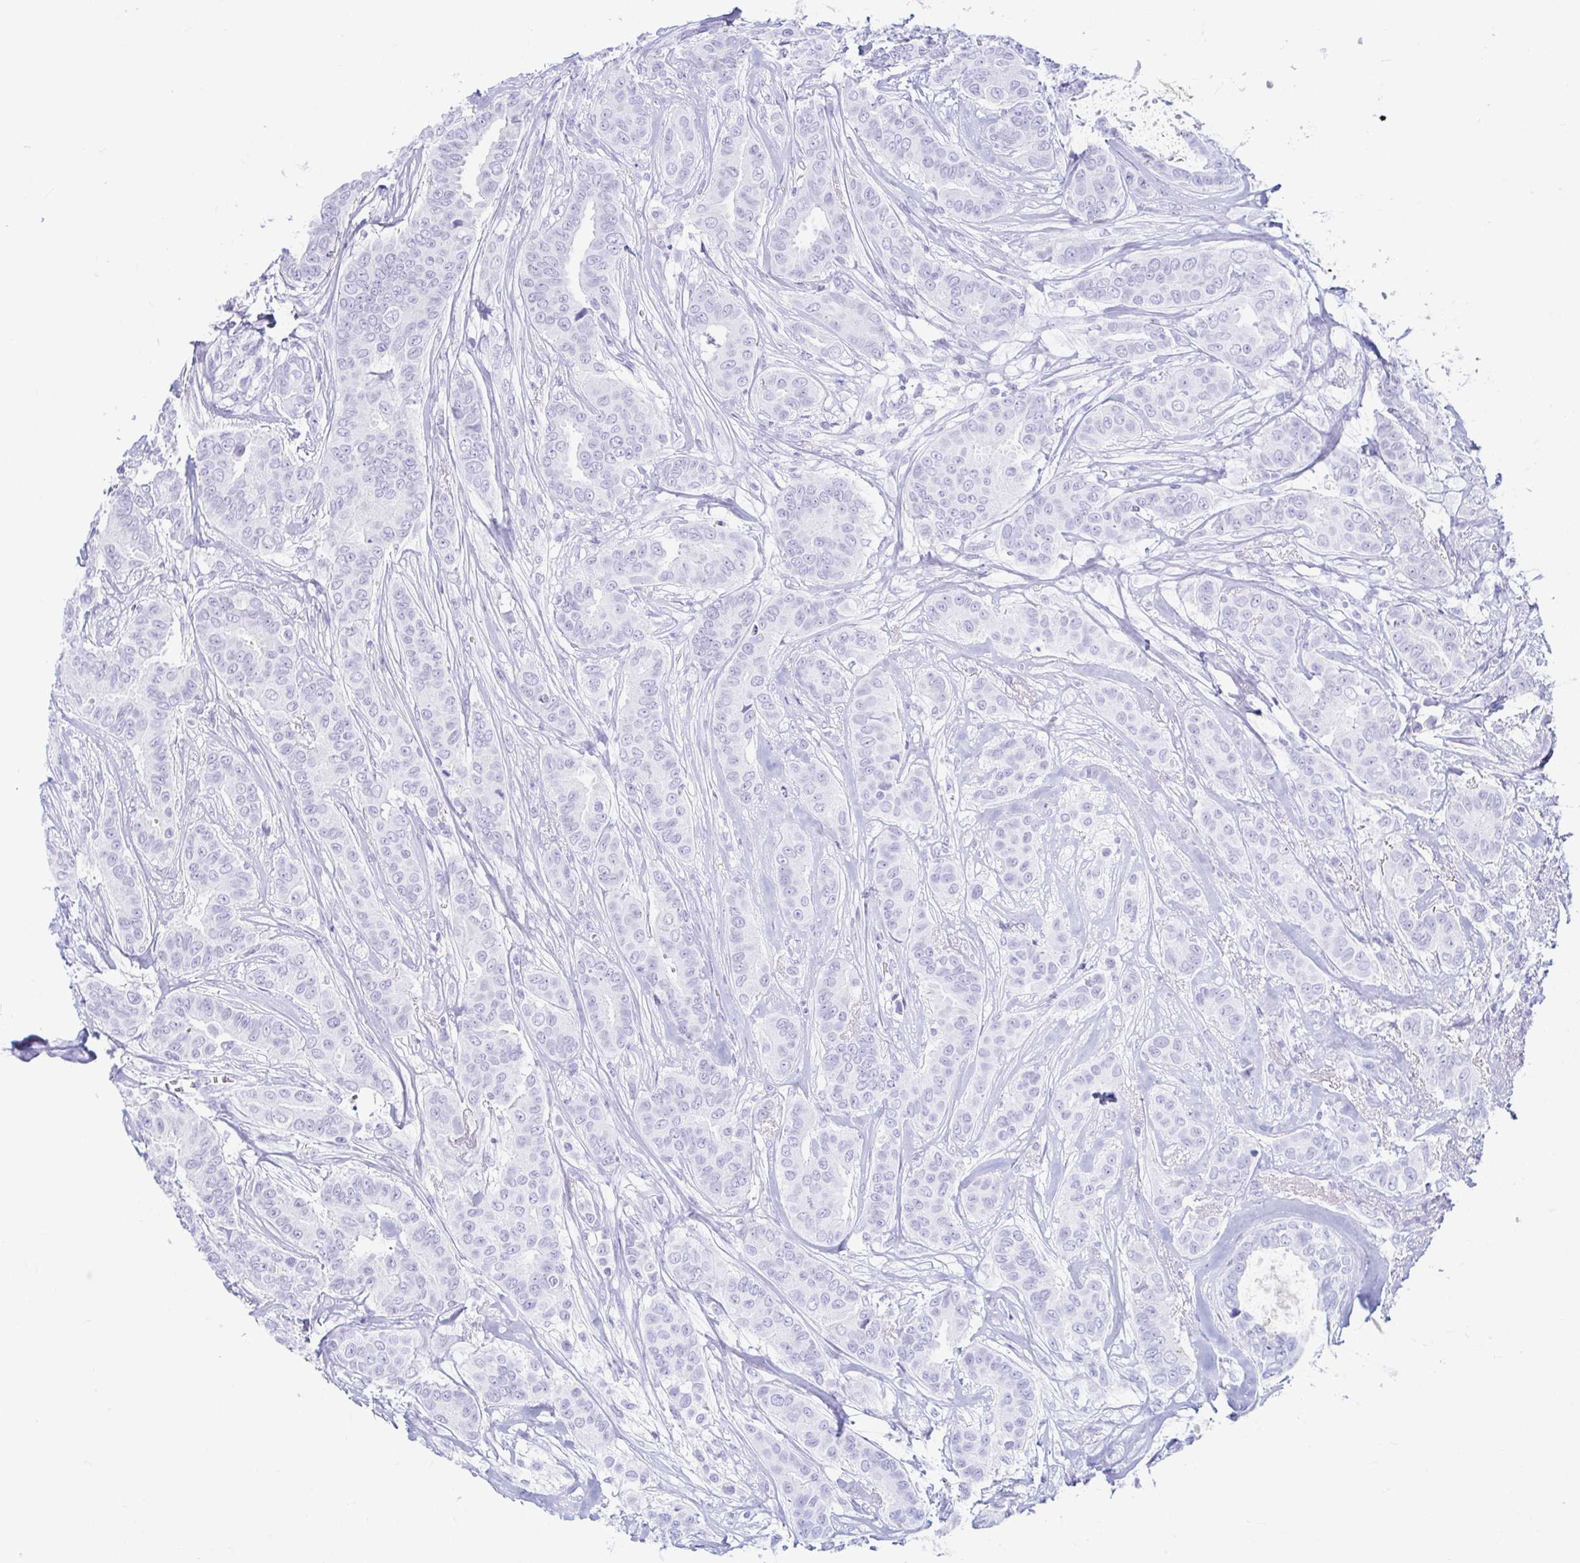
{"staining": {"intensity": "negative", "quantity": "none", "location": "none"}, "tissue": "breast cancer", "cell_type": "Tumor cells", "image_type": "cancer", "snomed": [{"axis": "morphology", "description": "Duct carcinoma"}, {"axis": "topography", "description": "Breast"}], "caption": "DAB immunohistochemical staining of breast cancer (invasive ductal carcinoma) demonstrates no significant positivity in tumor cells.", "gene": "ERICH6", "patient": {"sex": "female", "age": 45}}